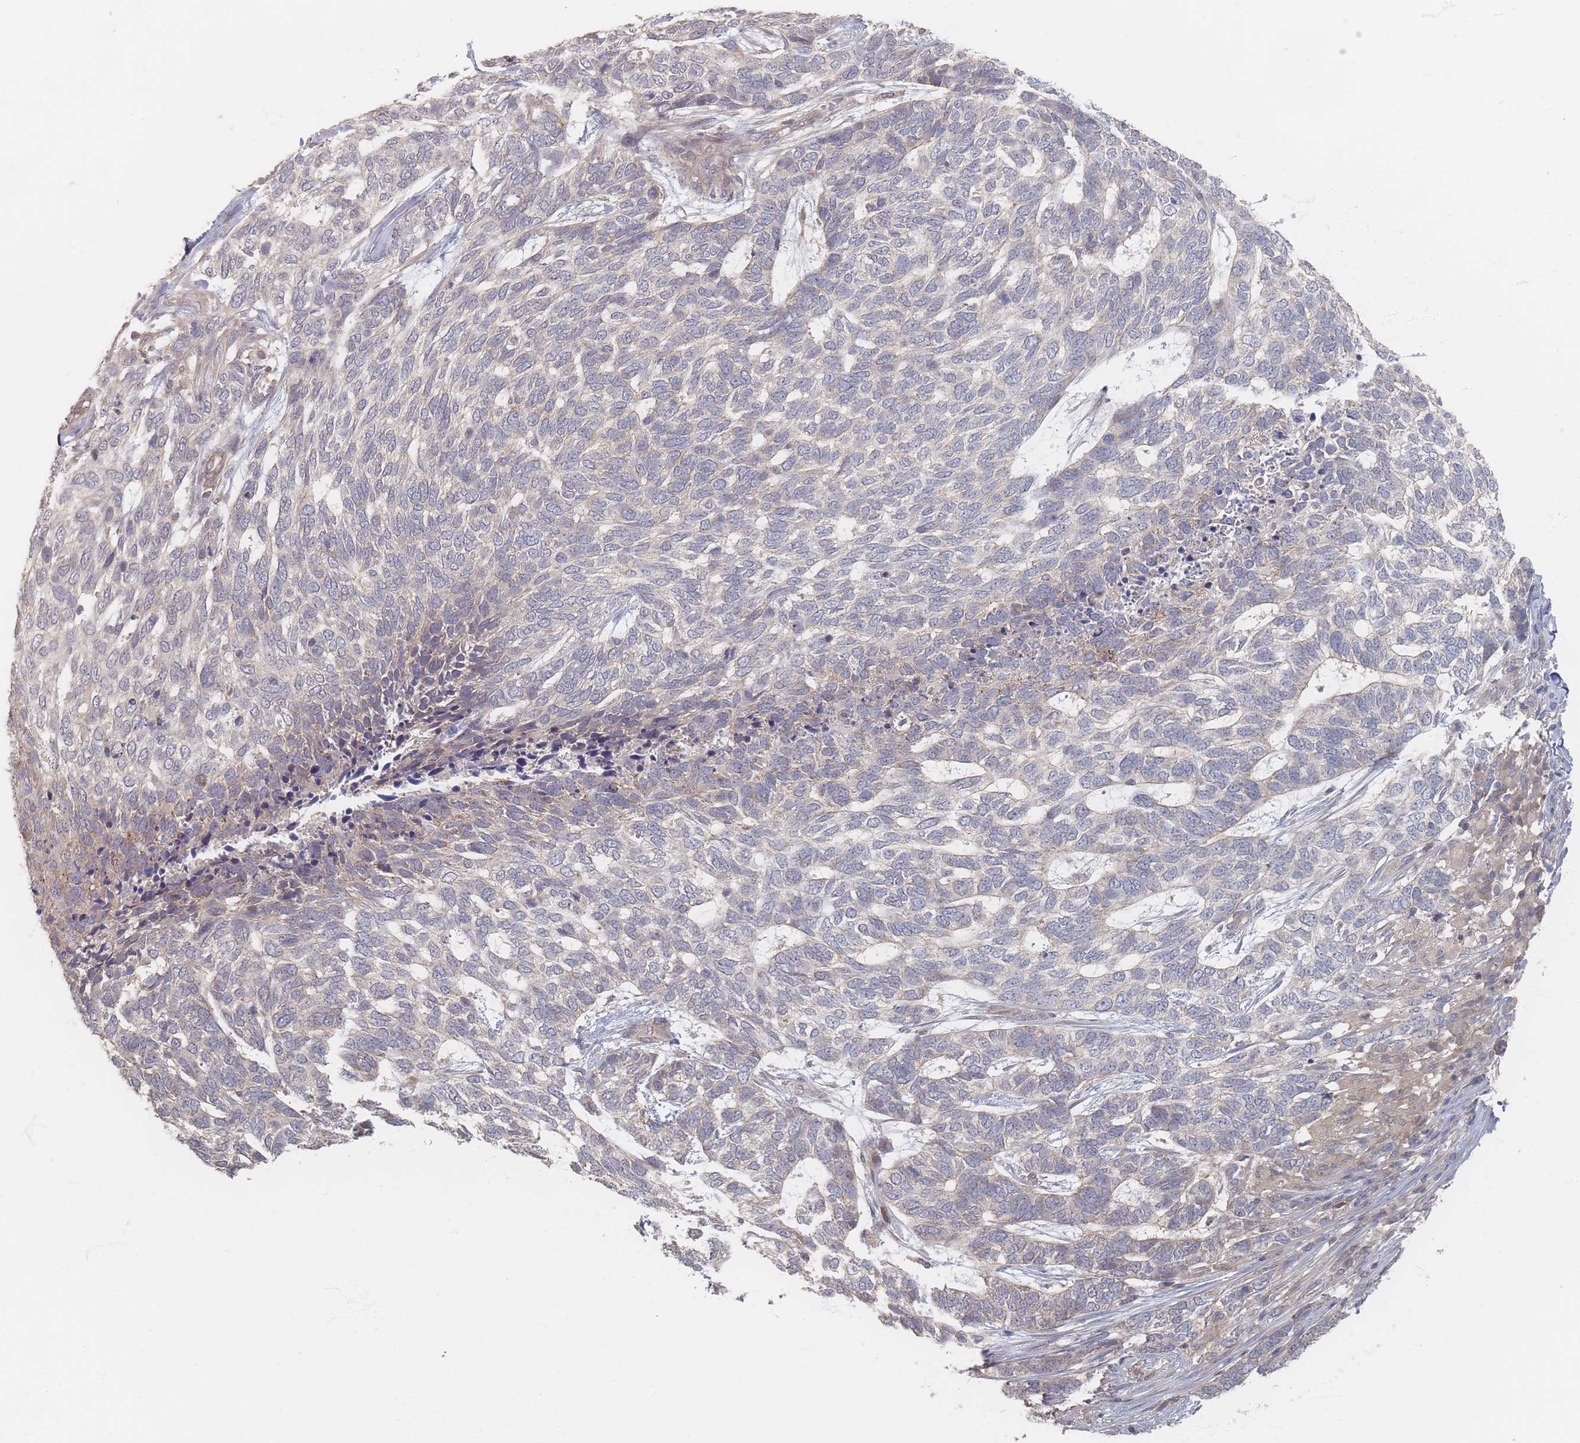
{"staining": {"intensity": "negative", "quantity": "none", "location": "none"}, "tissue": "skin cancer", "cell_type": "Tumor cells", "image_type": "cancer", "snomed": [{"axis": "morphology", "description": "Basal cell carcinoma"}, {"axis": "topography", "description": "Skin"}], "caption": "A photomicrograph of human skin cancer (basal cell carcinoma) is negative for staining in tumor cells.", "gene": "GLE1", "patient": {"sex": "female", "age": 65}}